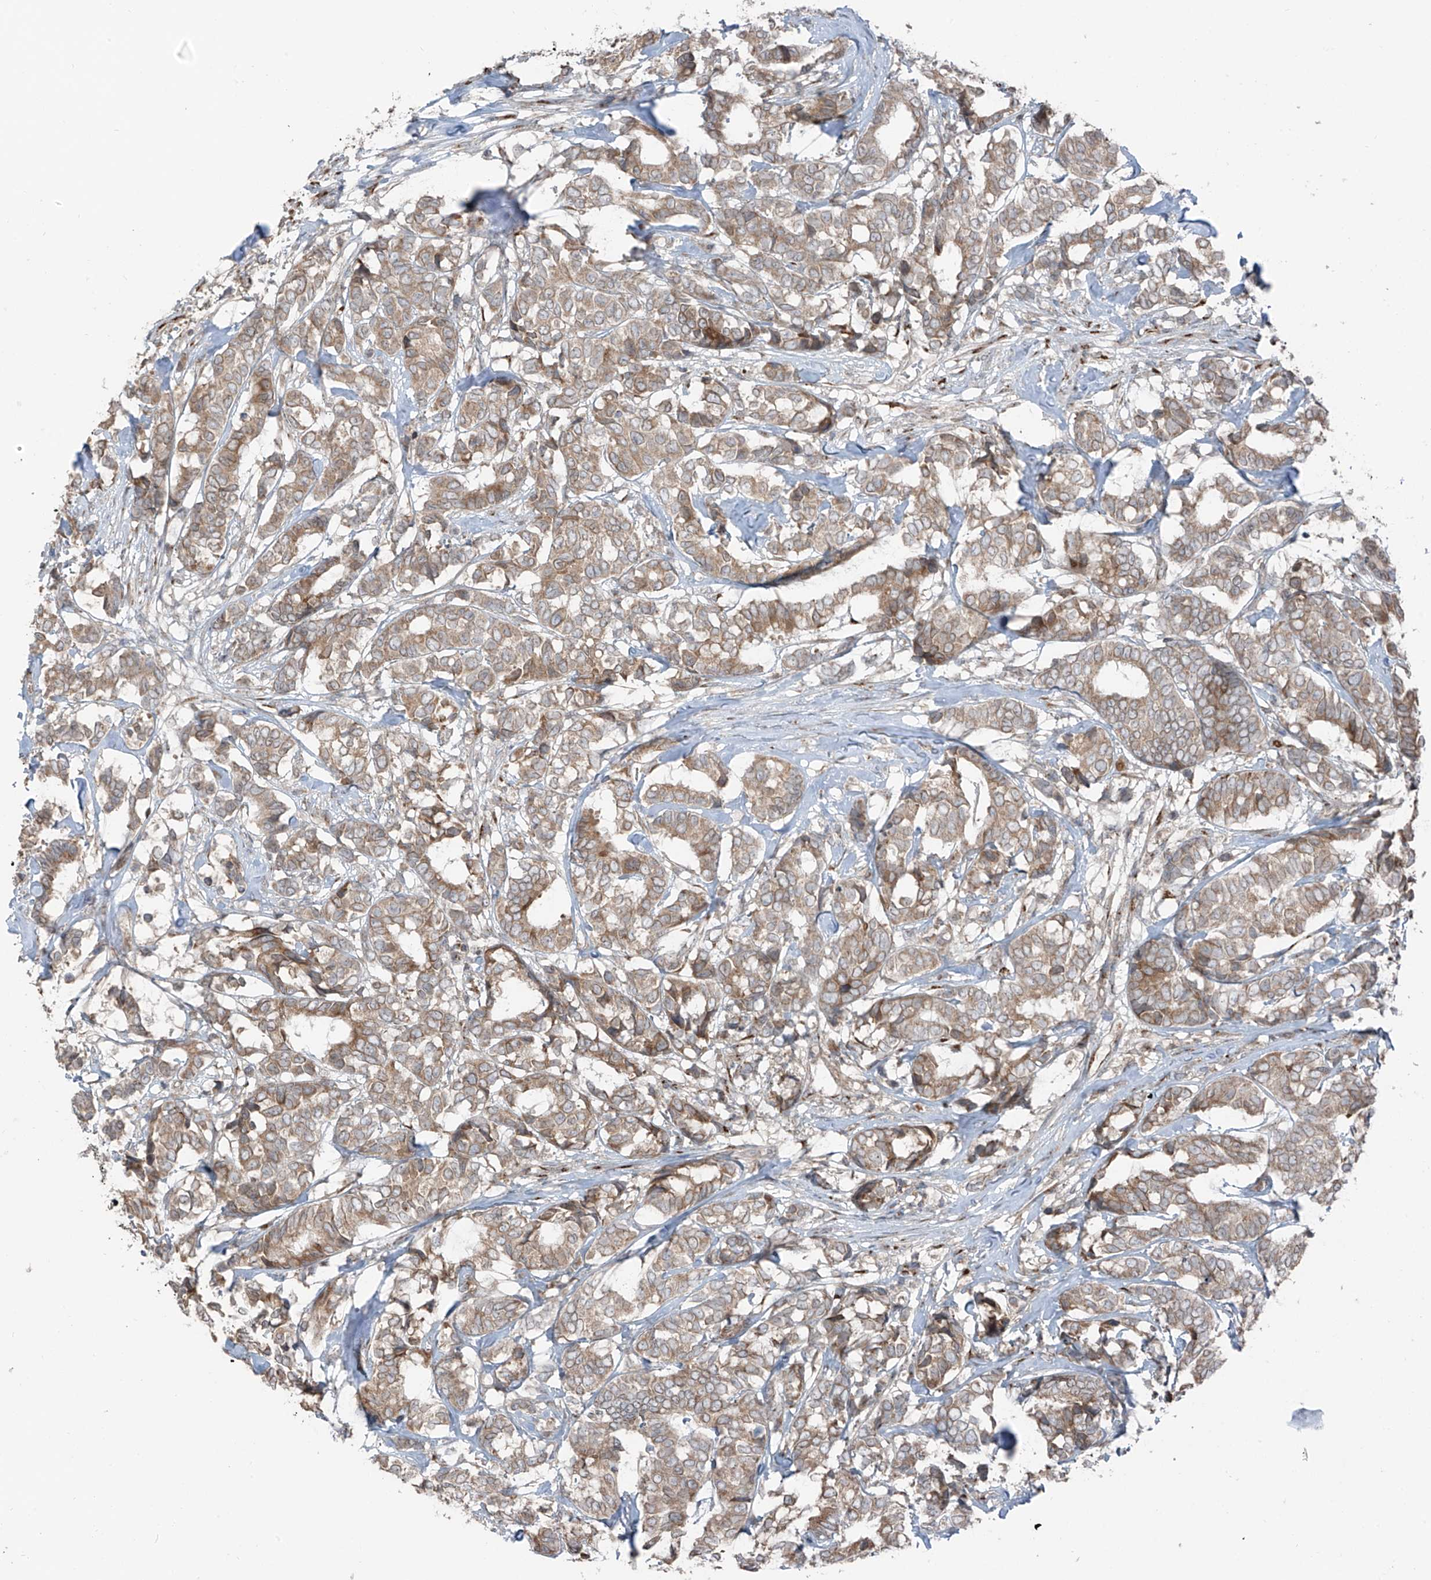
{"staining": {"intensity": "moderate", "quantity": ">75%", "location": "cytoplasmic/membranous"}, "tissue": "breast cancer", "cell_type": "Tumor cells", "image_type": "cancer", "snomed": [{"axis": "morphology", "description": "Duct carcinoma"}, {"axis": "topography", "description": "Breast"}], "caption": "Approximately >75% of tumor cells in human intraductal carcinoma (breast) show moderate cytoplasmic/membranous protein staining as visualized by brown immunohistochemical staining.", "gene": "ERLEC1", "patient": {"sex": "female", "age": 87}}